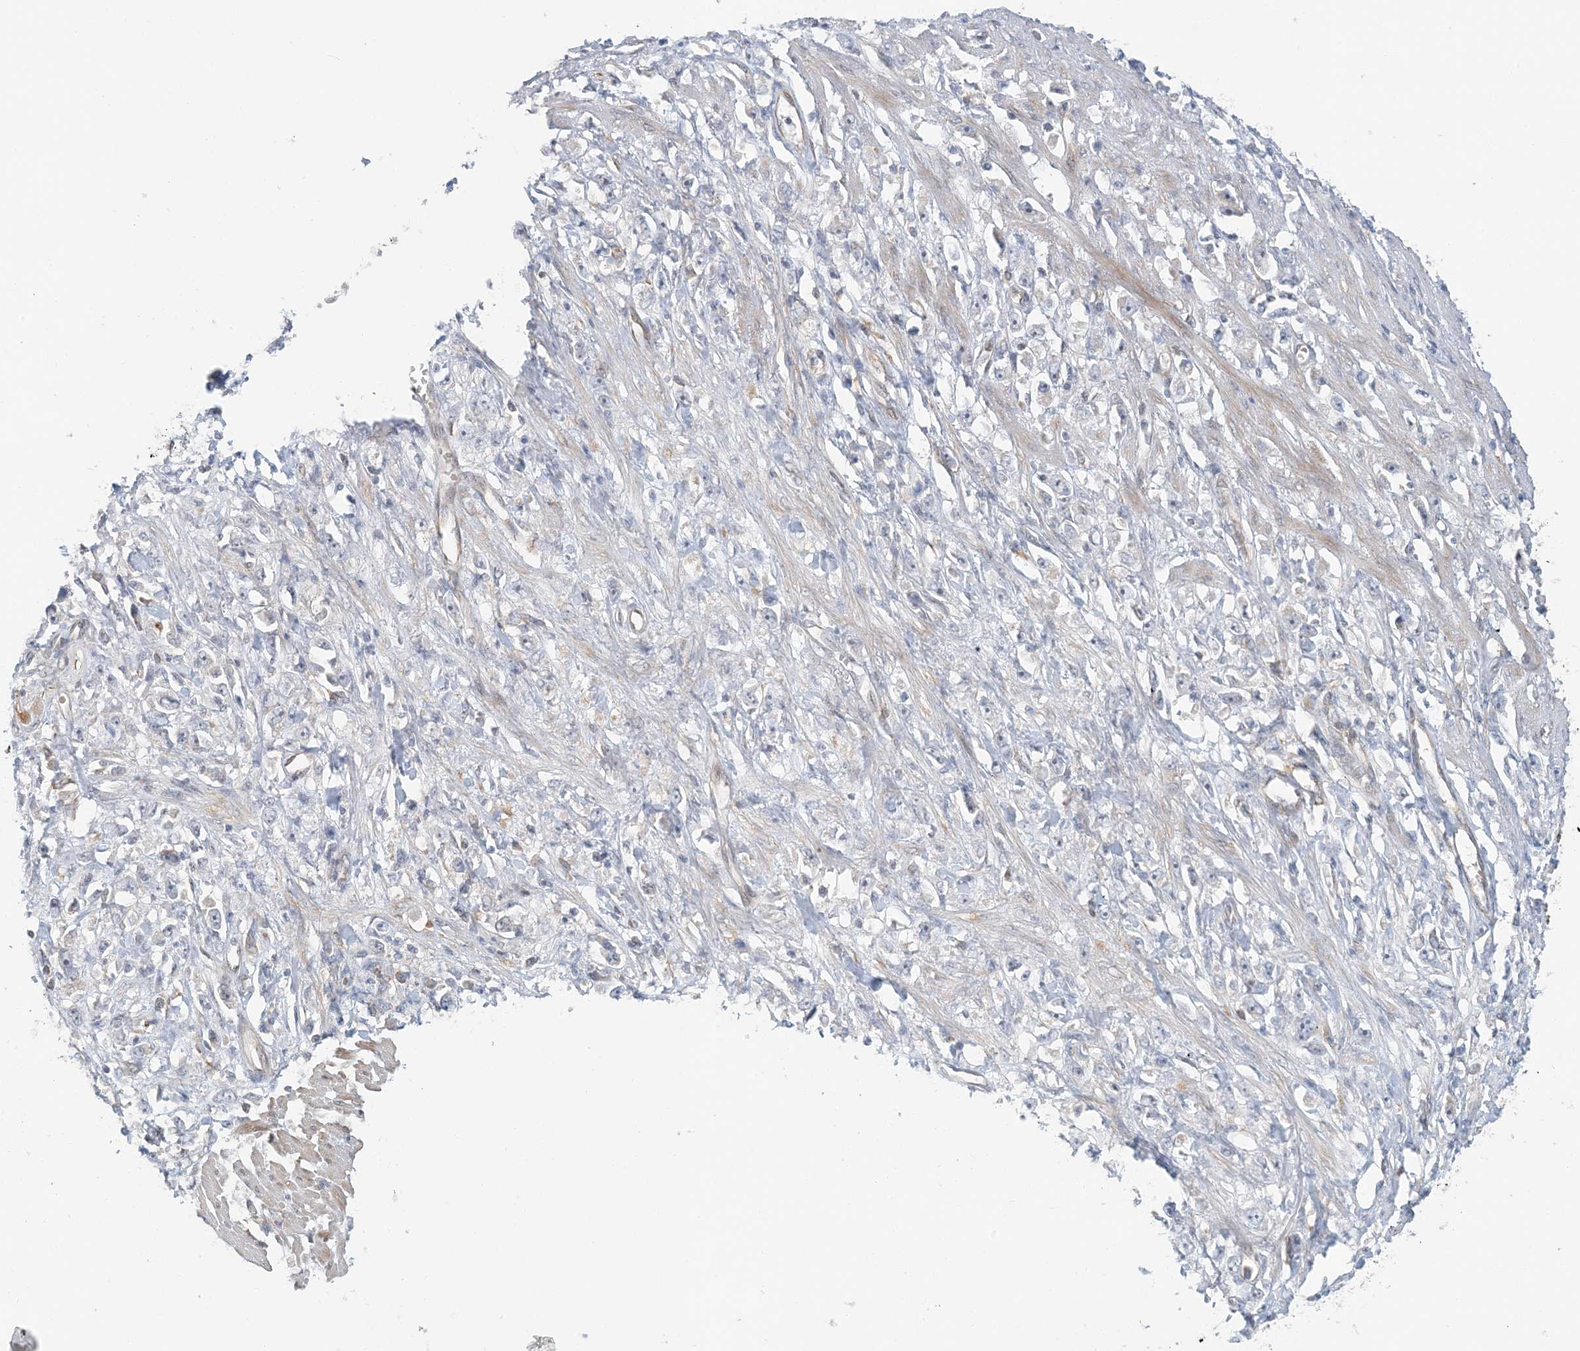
{"staining": {"intensity": "negative", "quantity": "none", "location": "none"}, "tissue": "stomach cancer", "cell_type": "Tumor cells", "image_type": "cancer", "snomed": [{"axis": "morphology", "description": "Adenocarcinoma, NOS"}, {"axis": "topography", "description": "Stomach"}], "caption": "Human stomach cancer (adenocarcinoma) stained for a protein using immunohistochemistry exhibits no expression in tumor cells.", "gene": "ATP13A2", "patient": {"sex": "female", "age": 59}}